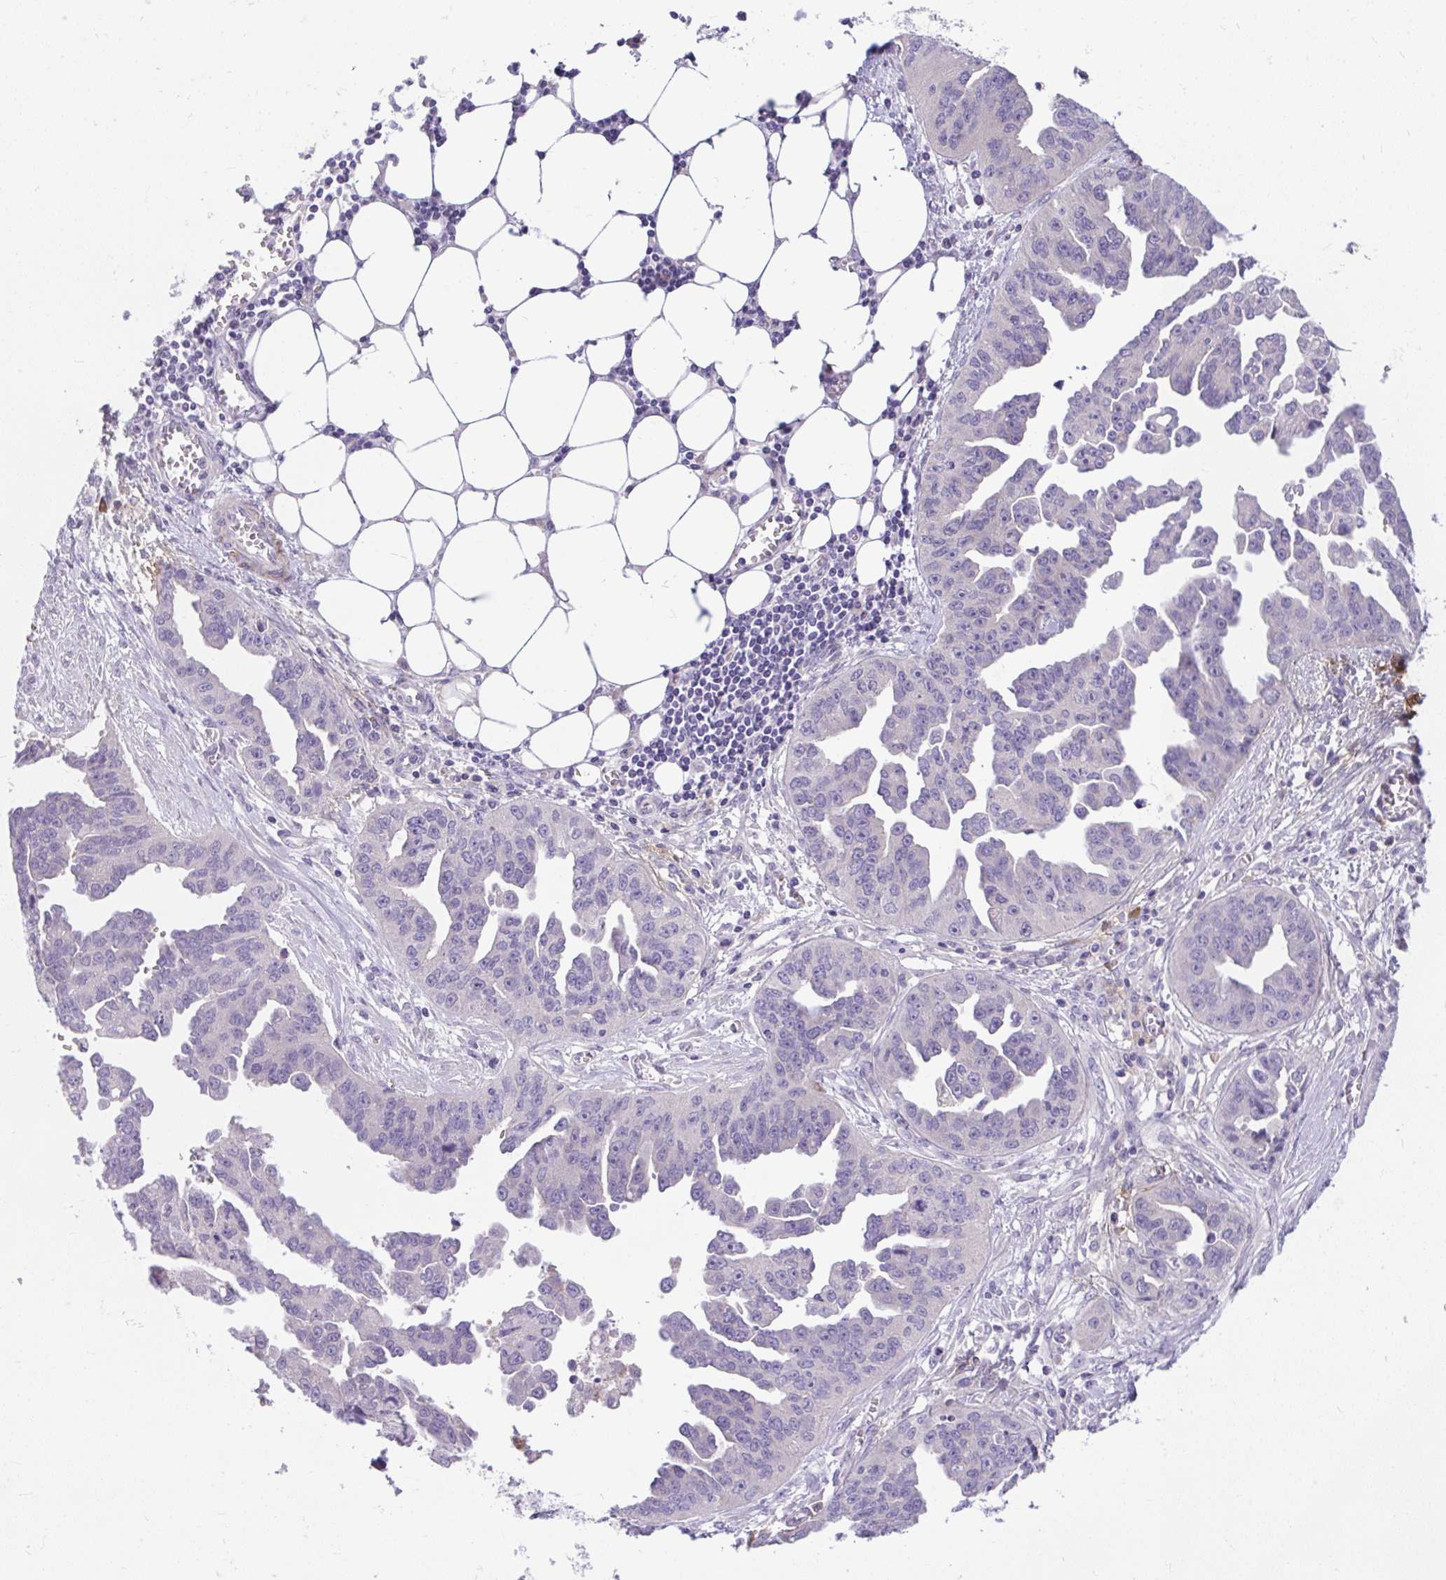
{"staining": {"intensity": "negative", "quantity": "none", "location": "none"}, "tissue": "ovarian cancer", "cell_type": "Tumor cells", "image_type": "cancer", "snomed": [{"axis": "morphology", "description": "Cystadenocarcinoma, serous, NOS"}, {"axis": "topography", "description": "Ovary"}], "caption": "IHC of ovarian serous cystadenocarcinoma exhibits no staining in tumor cells.", "gene": "PIGZ", "patient": {"sex": "female", "age": 75}}